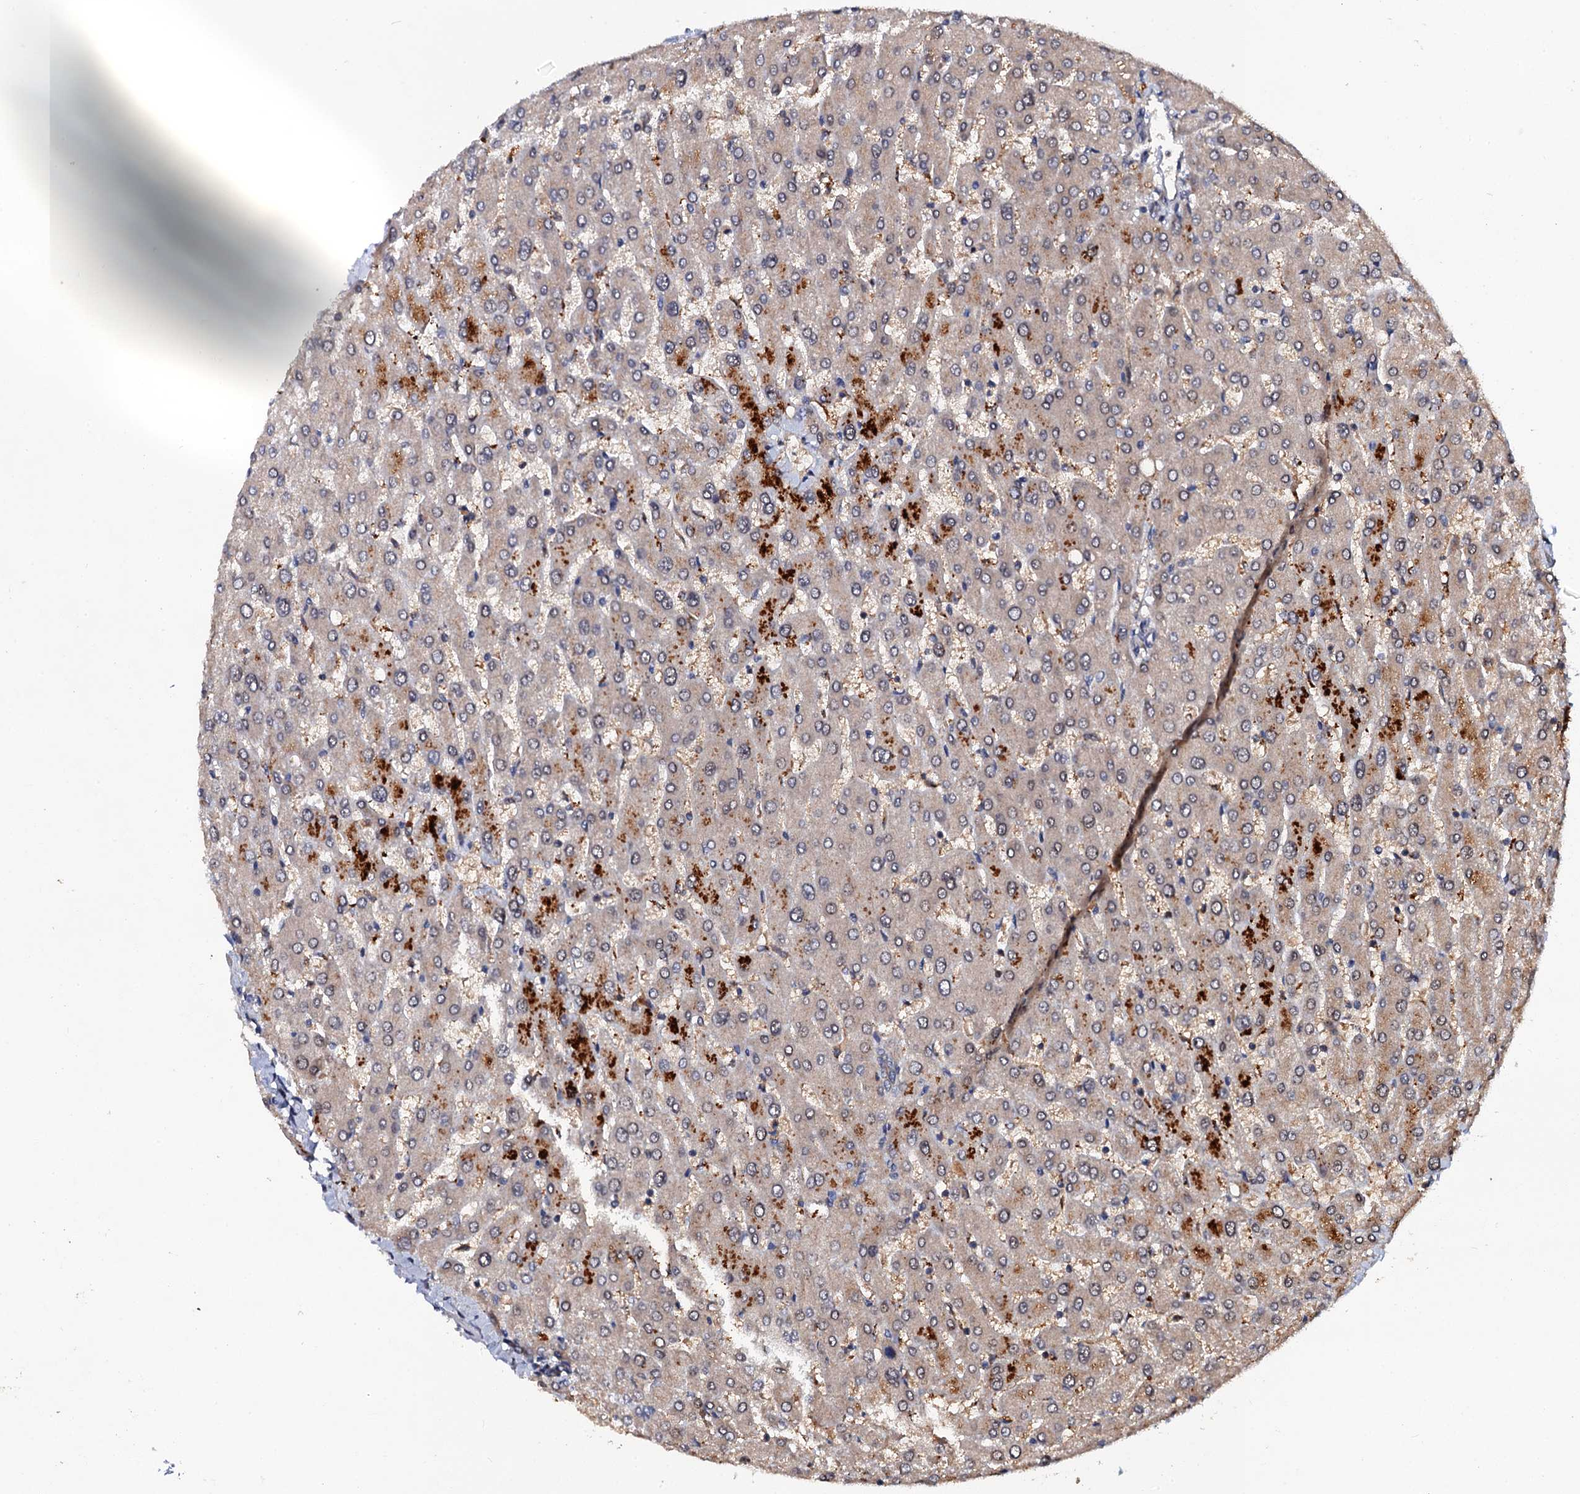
{"staining": {"intensity": "weak", "quantity": "25%-75%", "location": "cytoplasmic/membranous"}, "tissue": "liver", "cell_type": "Cholangiocytes", "image_type": "normal", "snomed": [{"axis": "morphology", "description": "Normal tissue, NOS"}, {"axis": "topography", "description": "Liver"}], "caption": "Protein staining exhibits weak cytoplasmic/membranous expression in approximately 25%-75% of cholangiocytes in unremarkable liver. Using DAB (brown) and hematoxylin (blue) stains, captured at high magnification using brightfield microscopy.", "gene": "MIER2", "patient": {"sex": "male", "age": 55}}